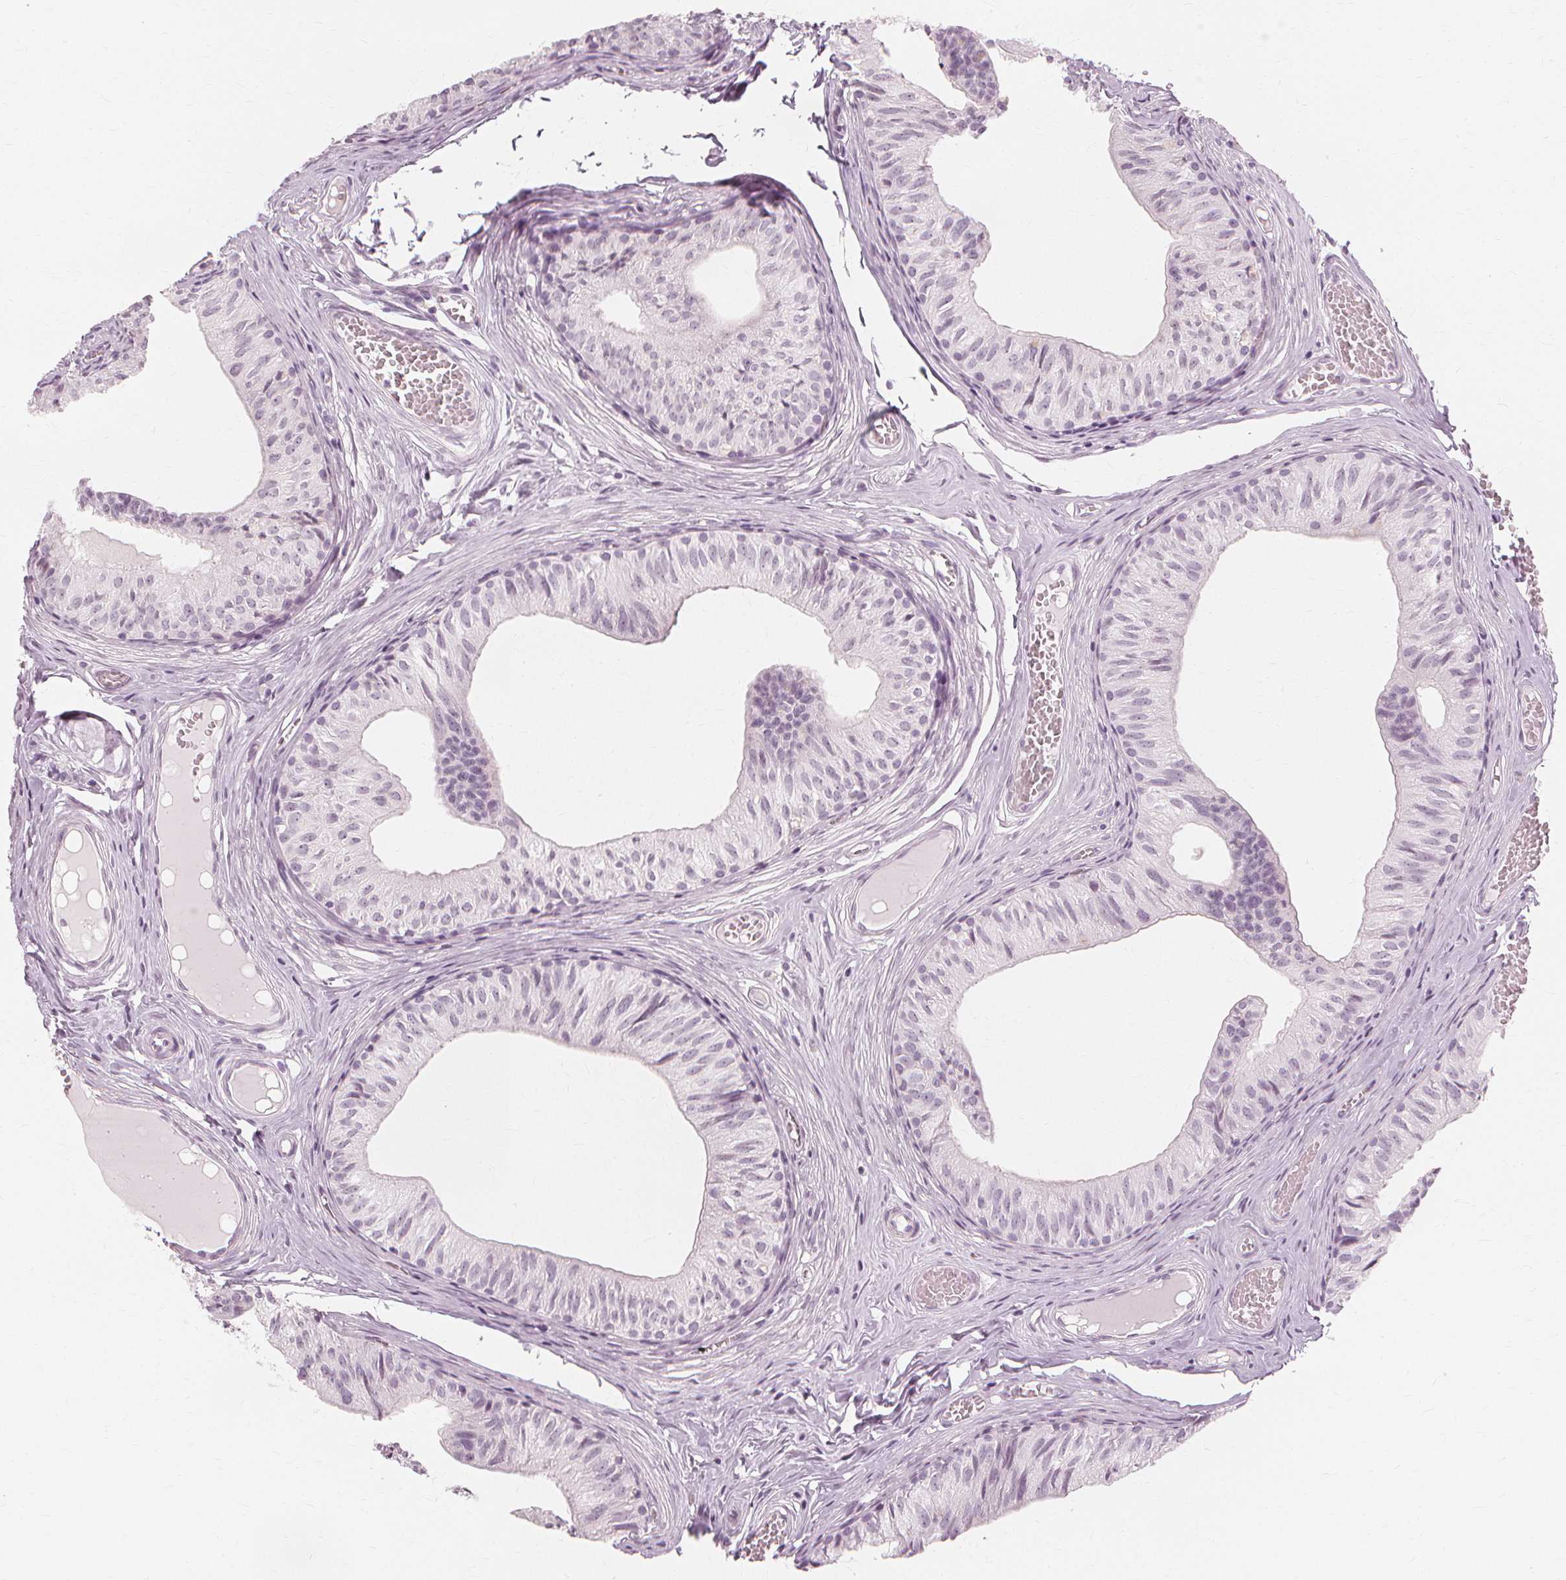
{"staining": {"intensity": "negative", "quantity": "none", "location": "none"}, "tissue": "epididymis", "cell_type": "Glandular cells", "image_type": "normal", "snomed": [{"axis": "morphology", "description": "Normal tissue, NOS"}, {"axis": "topography", "description": "Epididymis"}], "caption": "Immunohistochemistry micrograph of normal epididymis: epididymis stained with DAB (3,3'-diaminobenzidine) exhibits no significant protein positivity in glandular cells.", "gene": "NXPE1", "patient": {"sex": "male", "age": 25}}